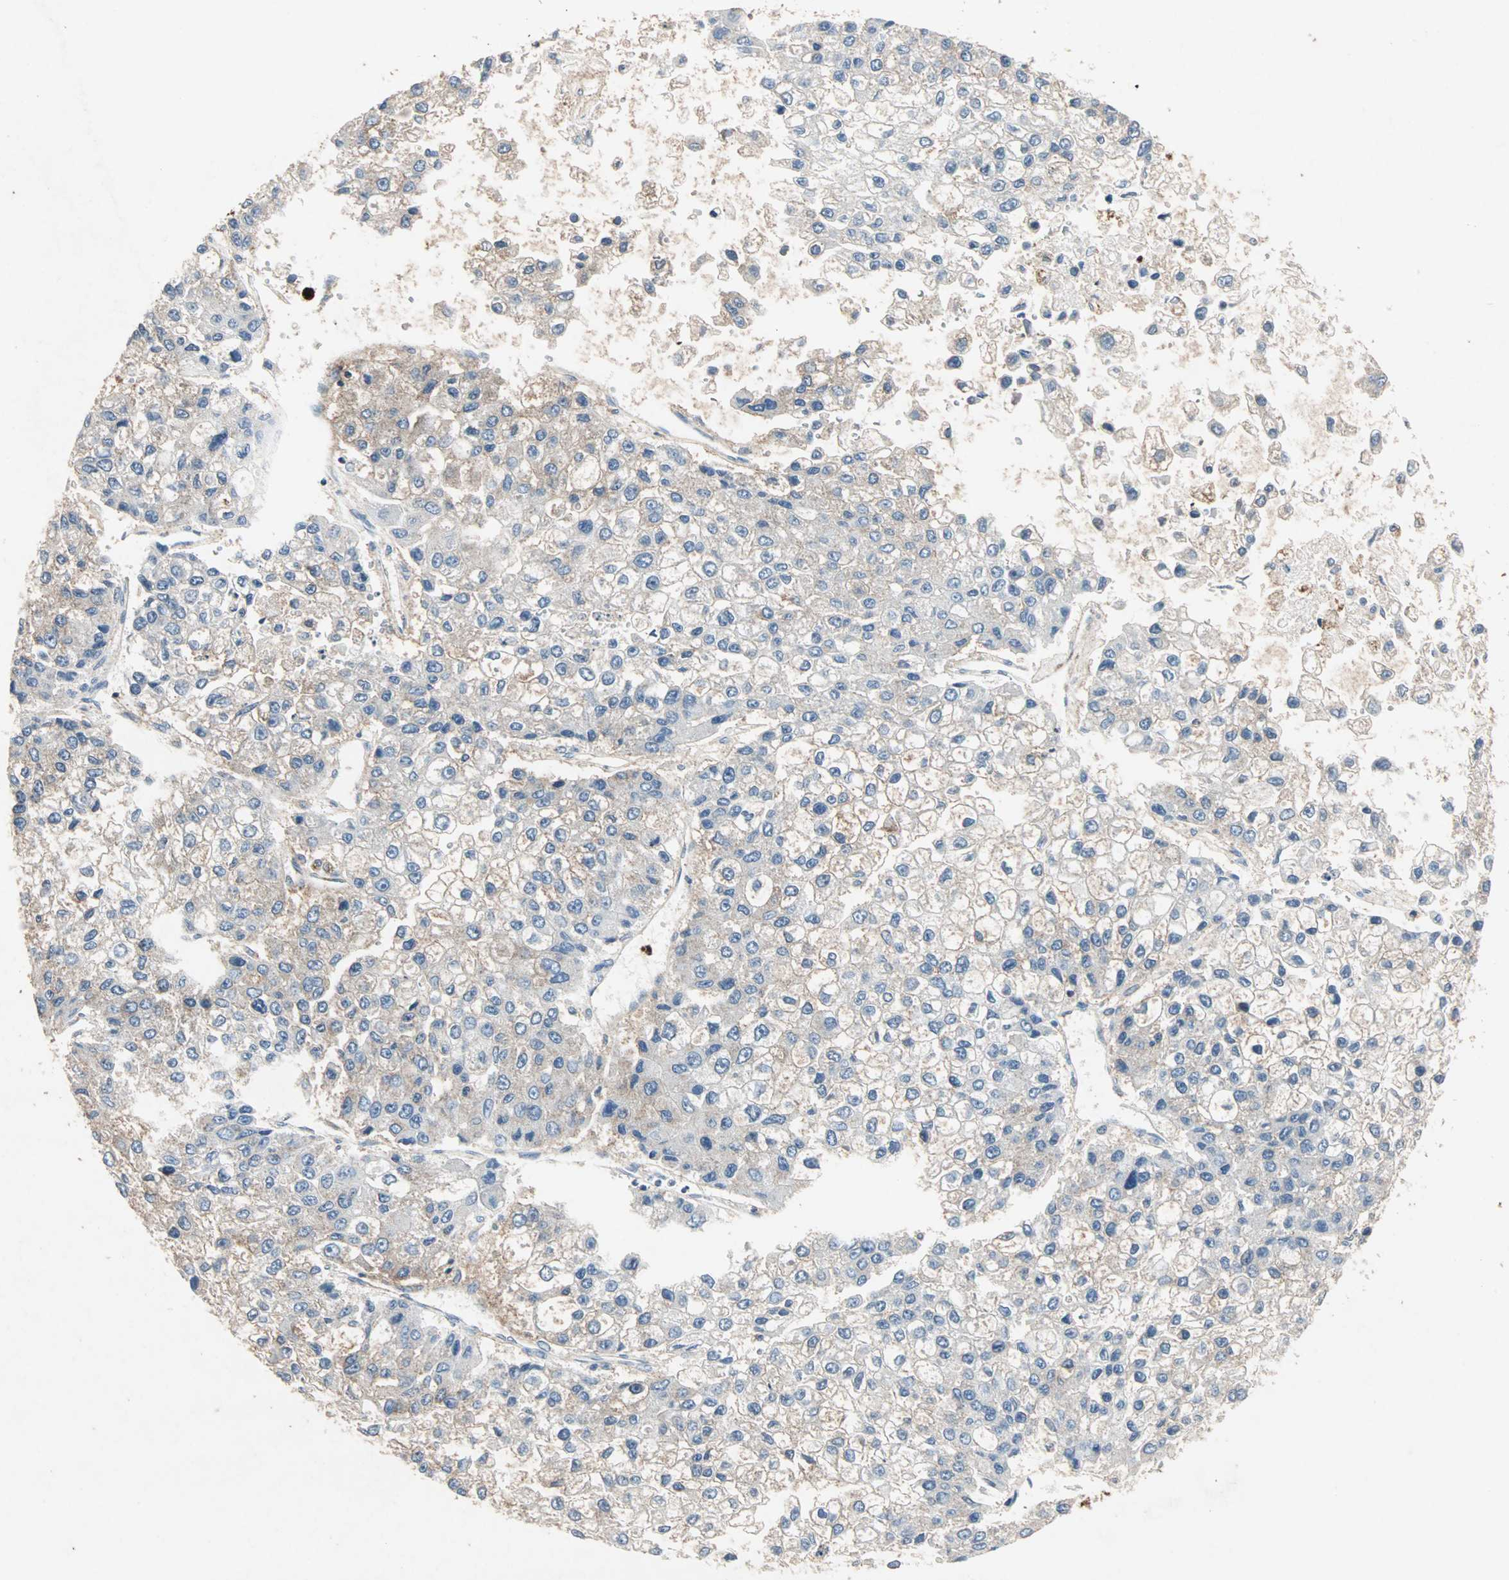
{"staining": {"intensity": "weak", "quantity": "25%-75%", "location": "cytoplasmic/membranous"}, "tissue": "liver cancer", "cell_type": "Tumor cells", "image_type": "cancer", "snomed": [{"axis": "morphology", "description": "Carcinoma, Hepatocellular, NOS"}, {"axis": "topography", "description": "Liver"}], "caption": "This micrograph displays IHC staining of liver cancer (hepatocellular carcinoma), with low weak cytoplasmic/membranous expression in approximately 25%-75% of tumor cells.", "gene": "CEACAM6", "patient": {"sex": "female", "age": 66}}